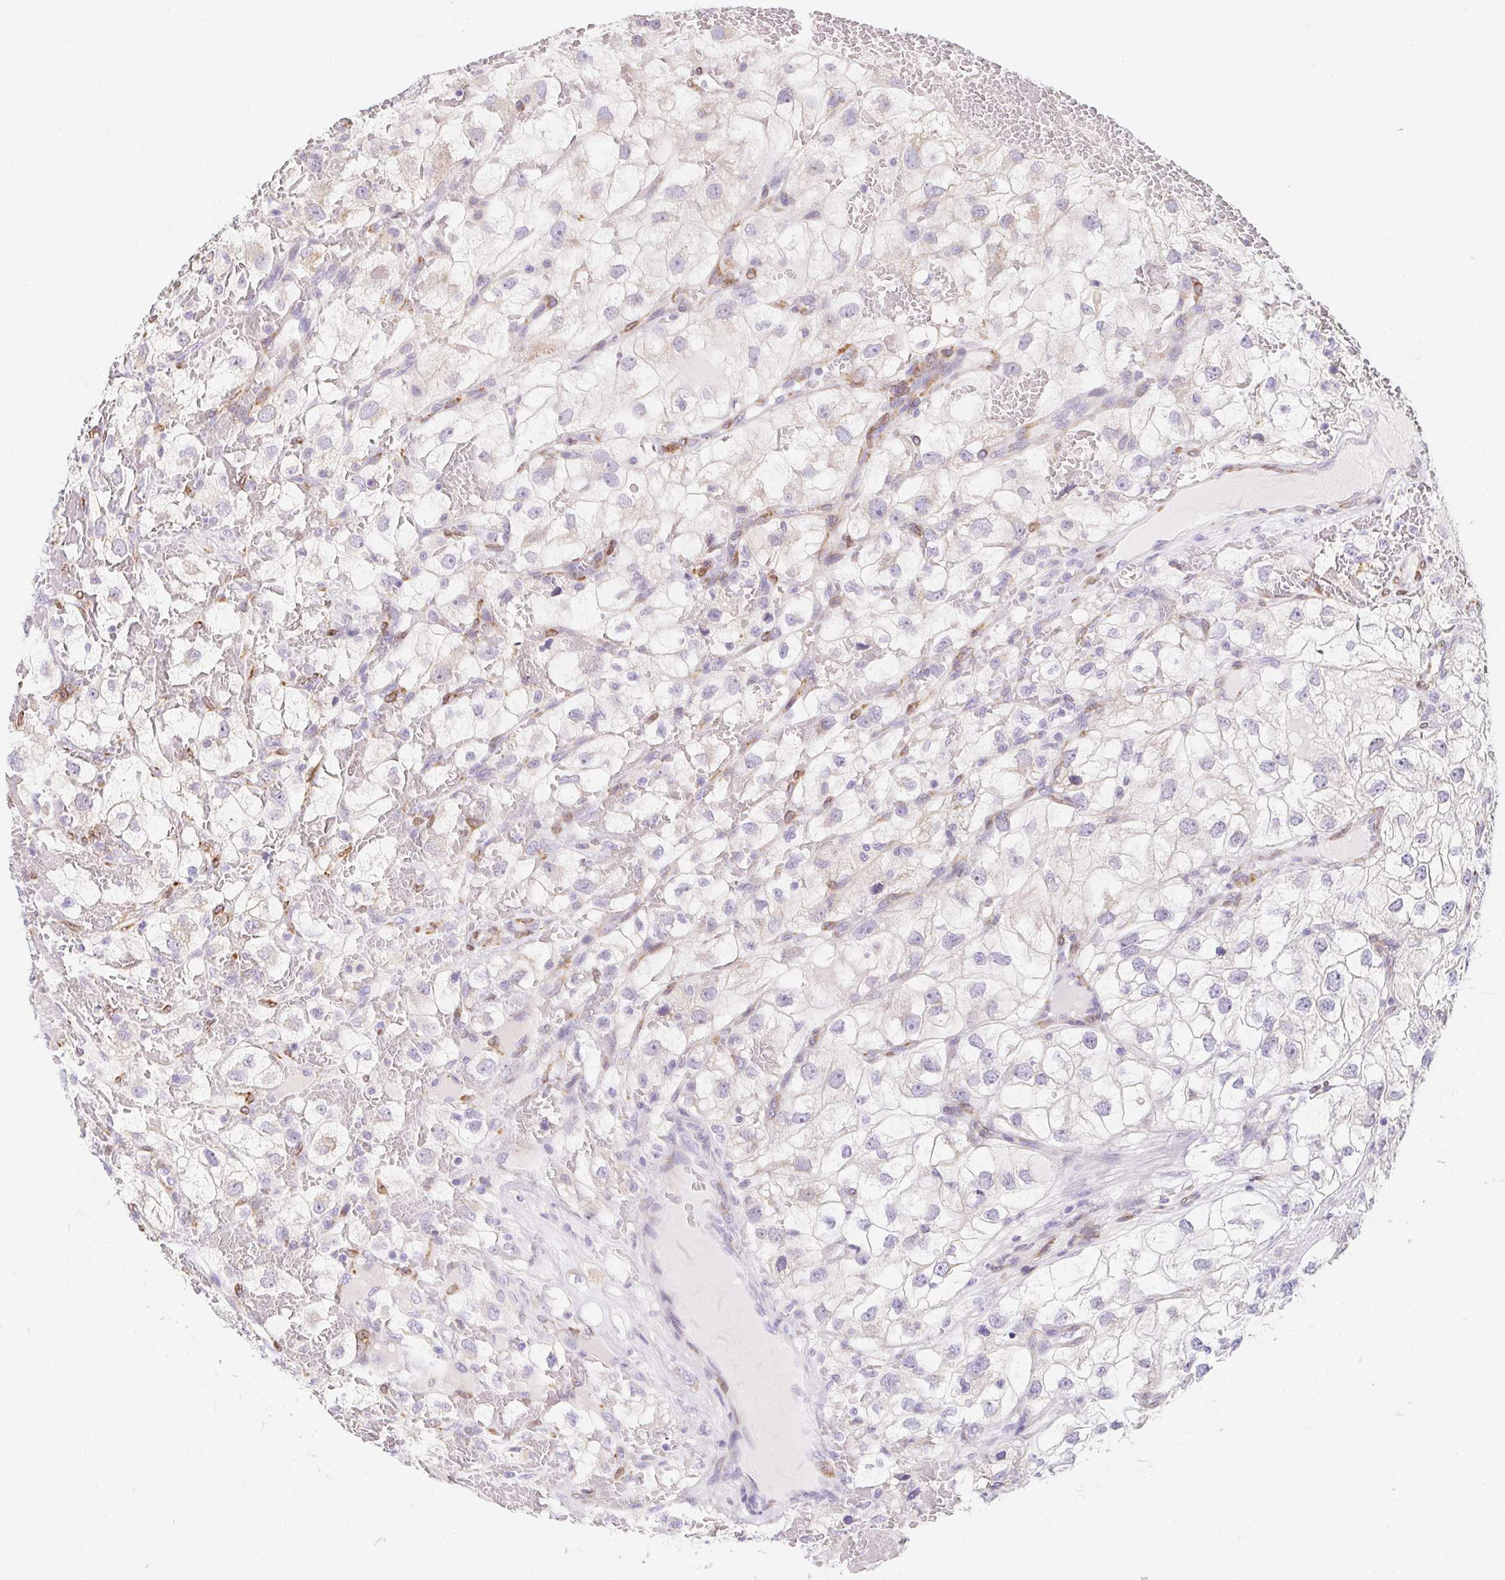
{"staining": {"intensity": "negative", "quantity": "none", "location": "none"}, "tissue": "renal cancer", "cell_type": "Tumor cells", "image_type": "cancer", "snomed": [{"axis": "morphology", "description": "Adenocarcinoma, NOS"}, {"axis": "topography", "description": "Kidney"}], "caption": "Immunohistochemical staining of renal adenocarcinoma shows no significant positivity in tumor cells.", "gene": "HRC", "patient": {"sex": "male", "age": 59}}